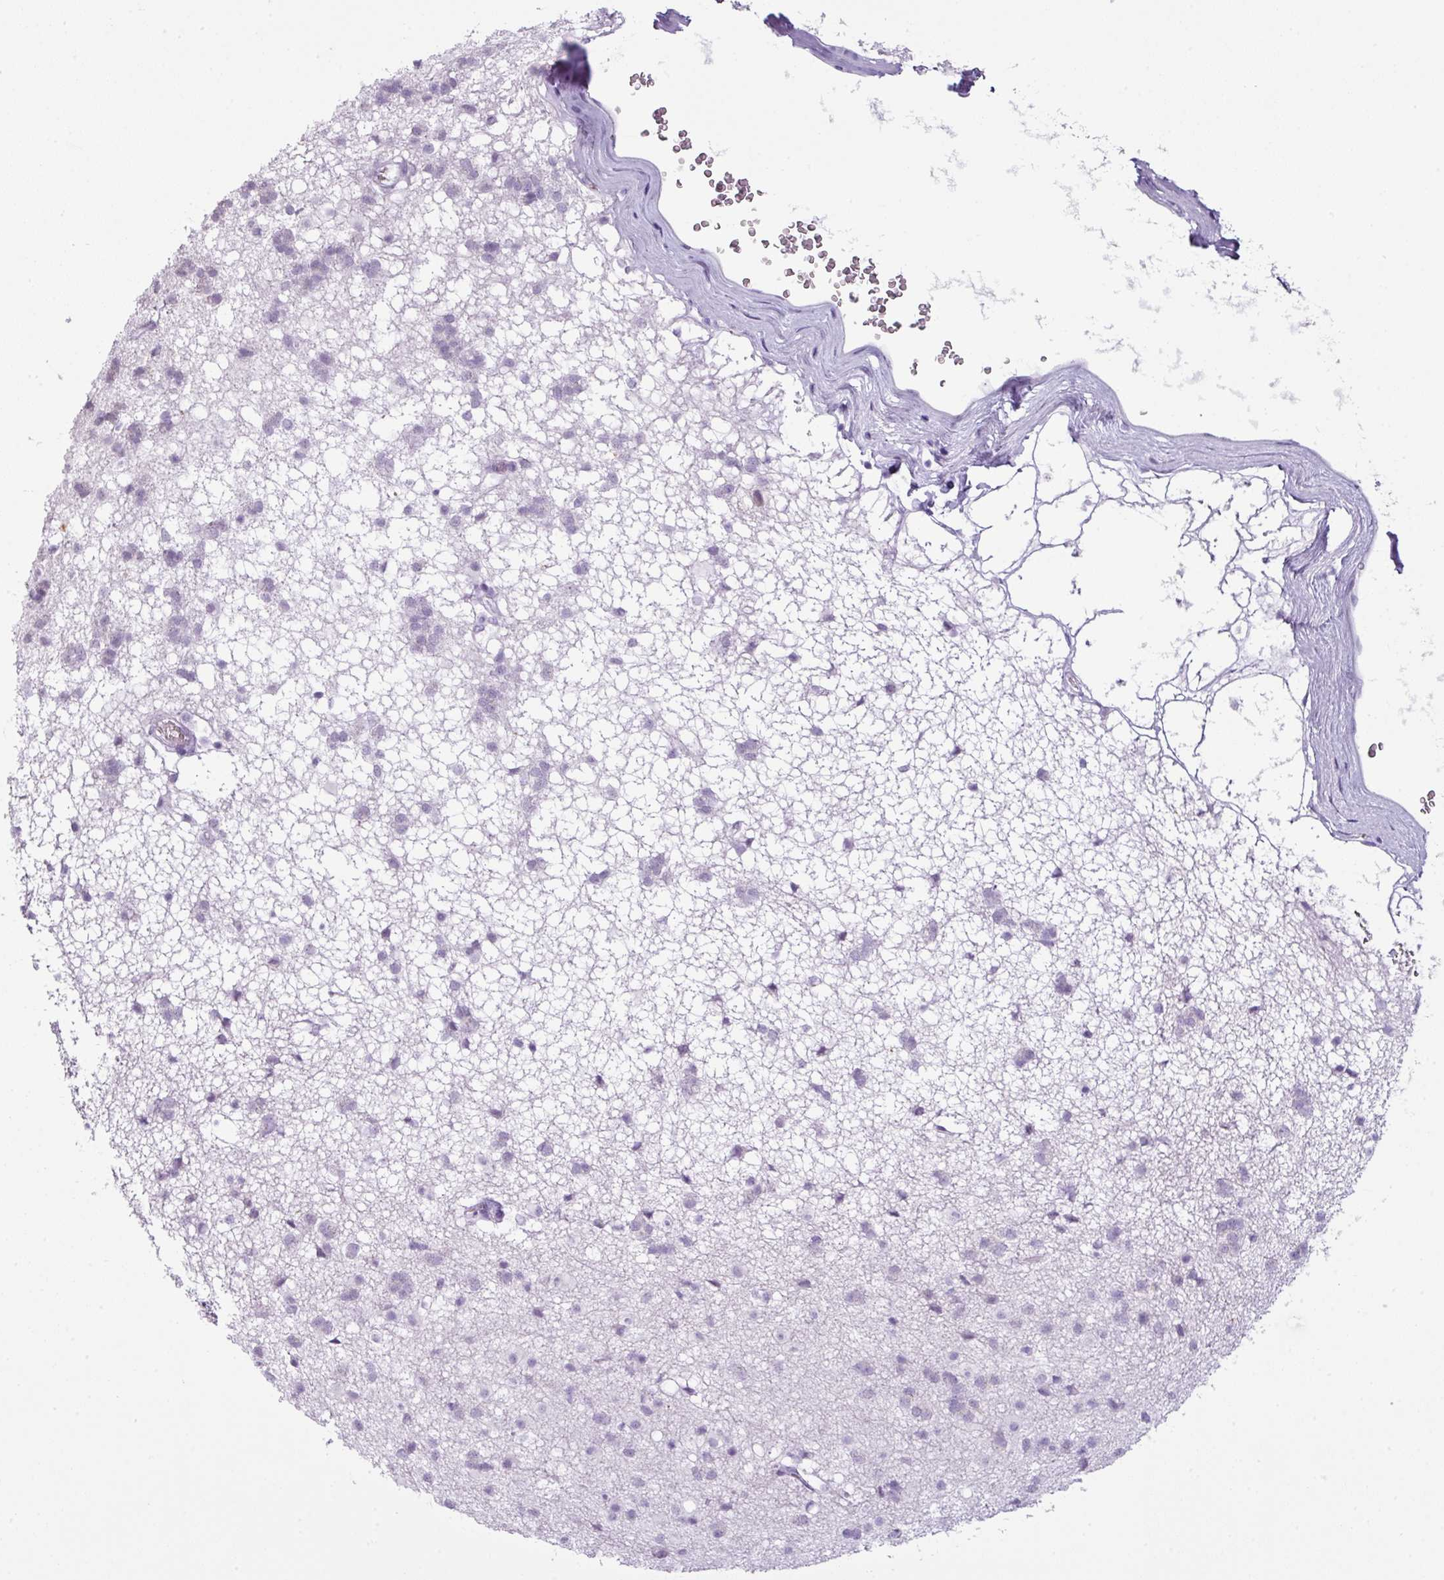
{"staining": {"intensity": "negative", "quantity": "none", "location": "none"}, "tissue": "caudate", "cell_type": "Glial cells", "image_type": "normal", "snomed": [{"axis": "morphology", "description": "Normal tissue, NOS"}, {"axis": "topography", "description": "Lateral ventricle wall"}], "caption": "This is an immunohistochemistry (IHC) micrograph of benign human caudate. There is no positivity in glial cells.", "gene": "SCT", "patient": {"sex": "male", "age": 58}}